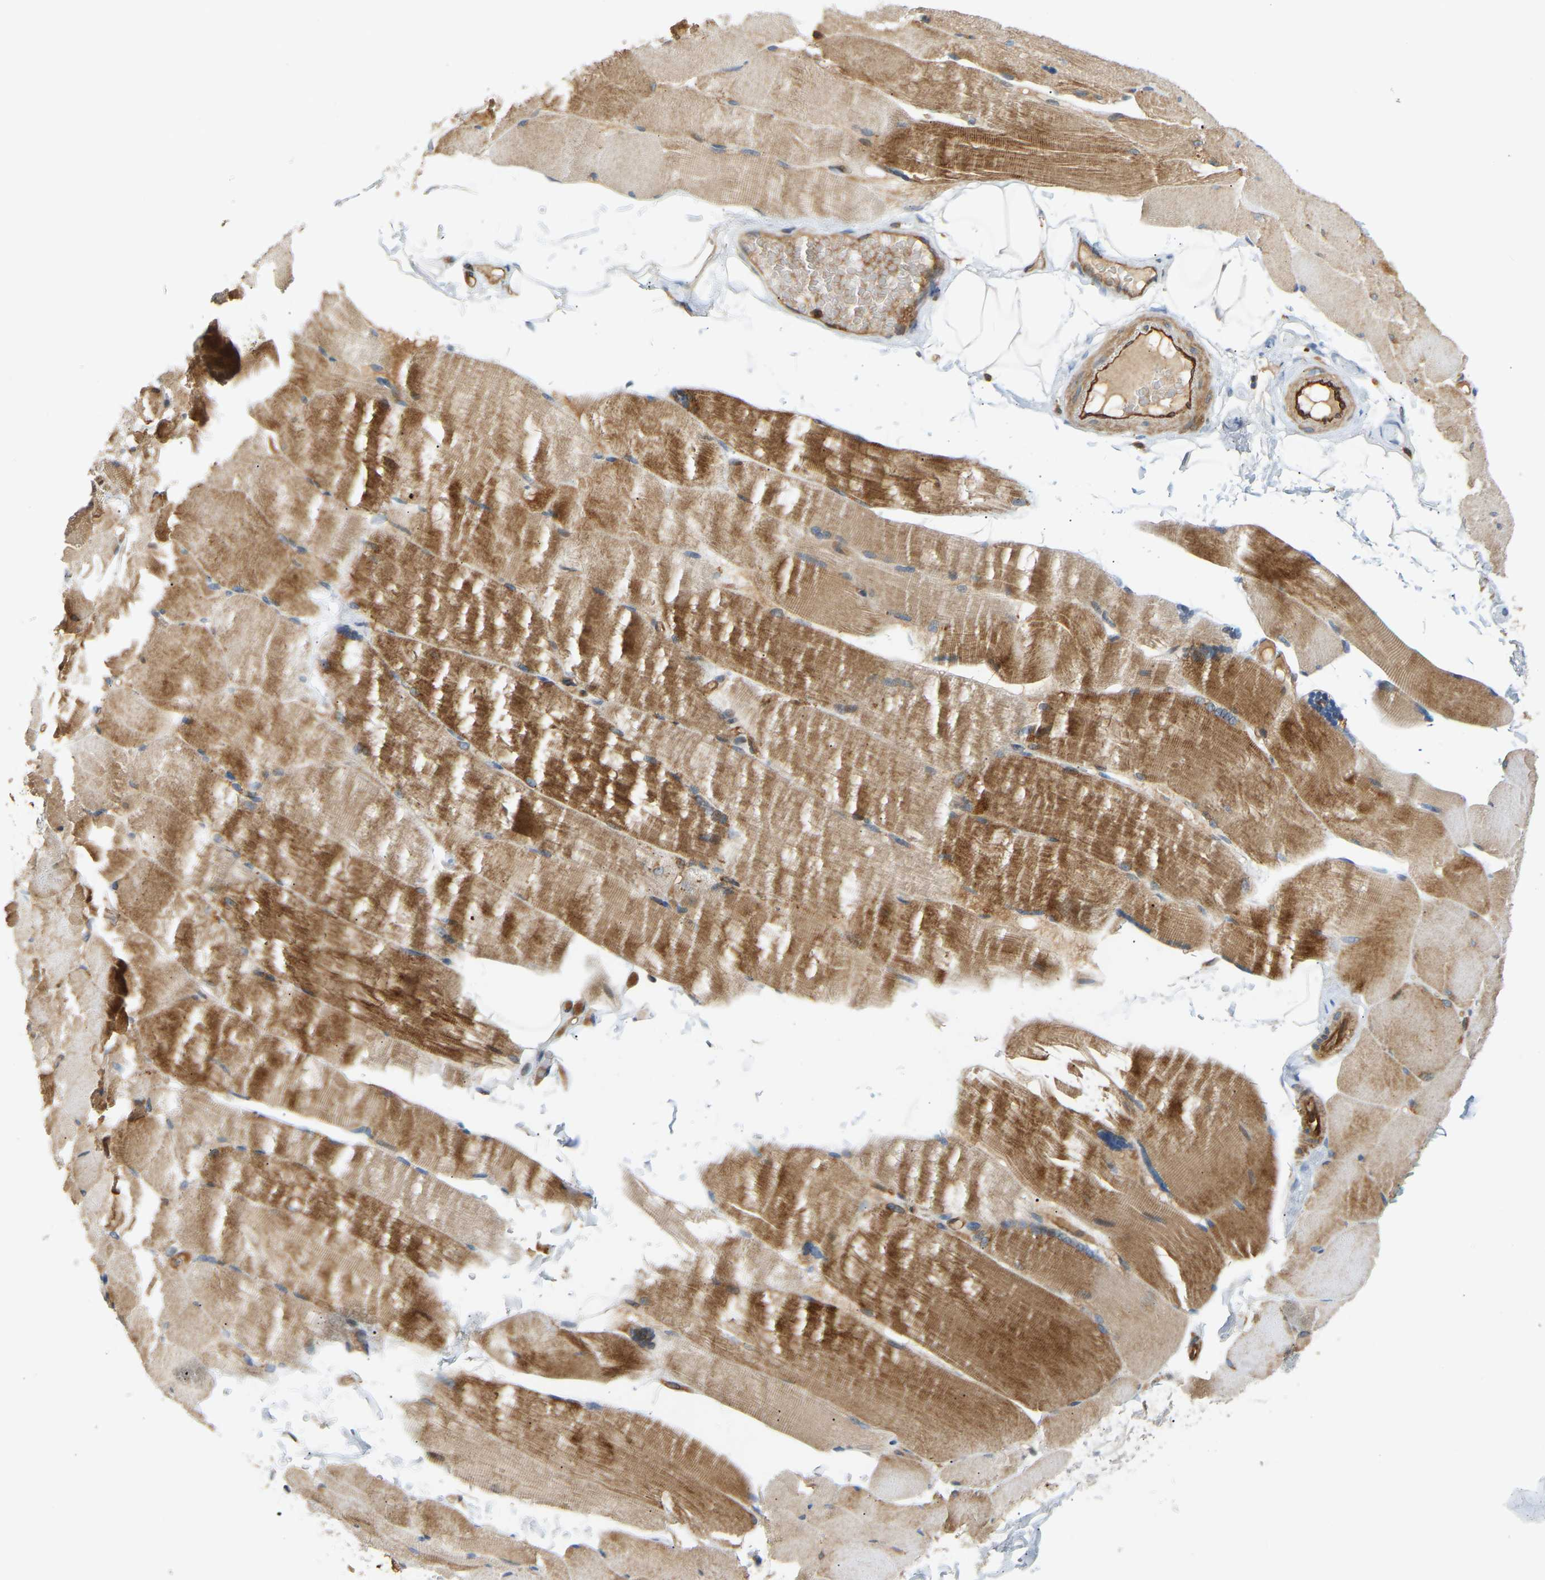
{"staining": {"intensity": "moderate", "quantity": ">75%", "location": "cytoplasmic/membranous"}, "tissue": "skeletal muscle", "cell_type": "Myocytes", "image_type": "normal", "snomed": [{"axis": "morphology", "description": "Normal tissue, NOS"}, {"axis": "topography", "description": "Skin"}, {"axis": "topography", "description": "Skeletal muscle"}], "caption": "Immunohistochemical staining of benign skeletal muscle shows moderate cytoplasmic/membranous protein expression in about >75% of myocytes. Using DAB (3,3'-diaminobenzidine) (brown) and hematoxylin (blue) stains, captured at high magnification using brightfield microscopy.", "gene": "PLCG2", "patient": {"sex": "male", "age": 83}}